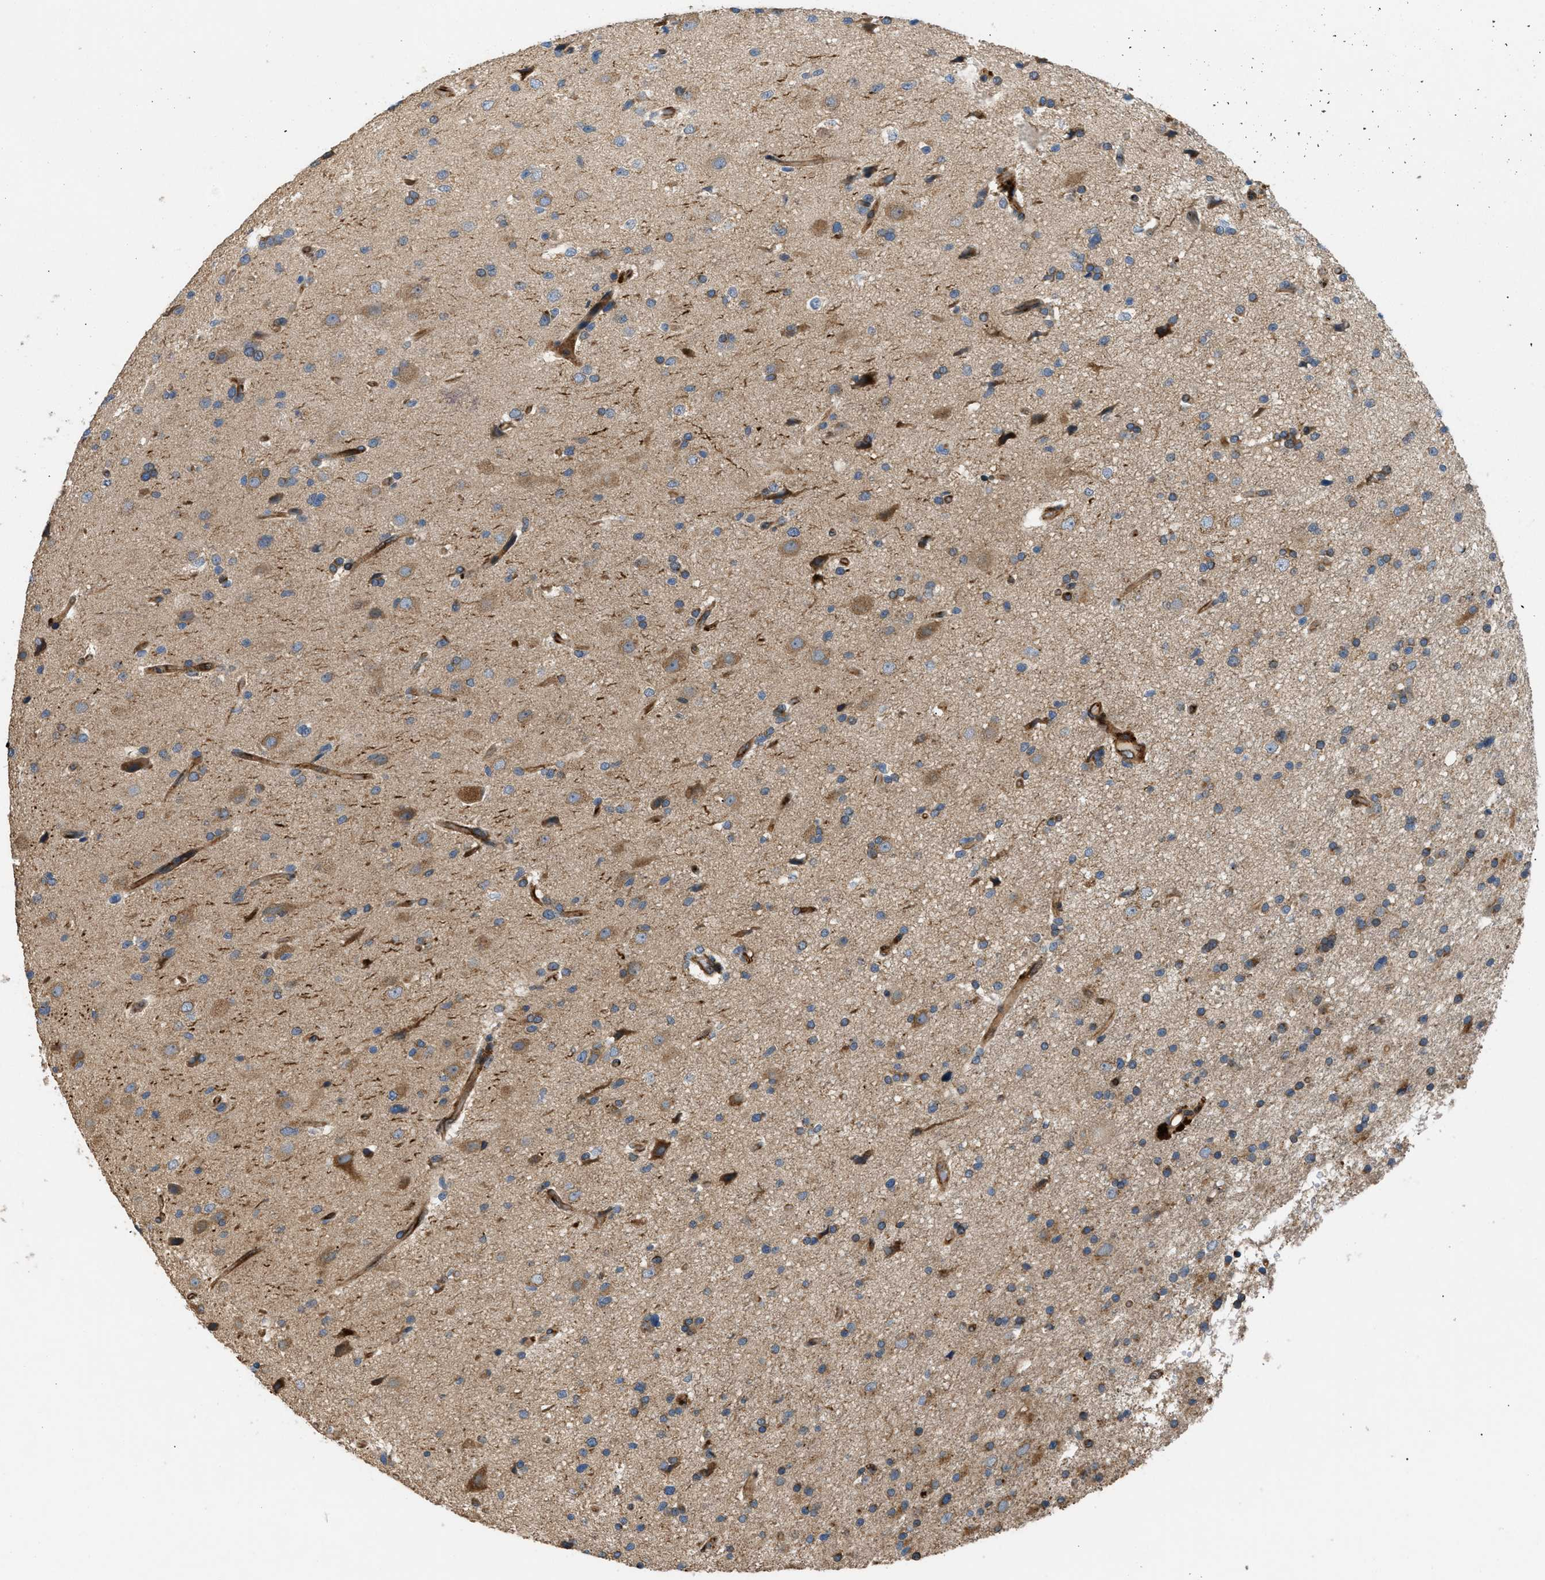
{"staining": {"intensity": "moderate", "quantity": ">75%", "location": "cytoplasmic/membranous"}, "tissue": "glioma", "cell_type": "Tumor cells", "image_type": "cancer", "snomed": [{"axis": "morphology", "description": "Glioma, malignant, High grade"}, {"axis": "topography", "description": "Brain"}], "caption": "Glioma stained with a brown dye reveals moderate cytoplasmic/membranous positive expression in about >75% of tumor cells.", "gene": "LYSMD3", "patient": {"sex": "male", "age": 33}}